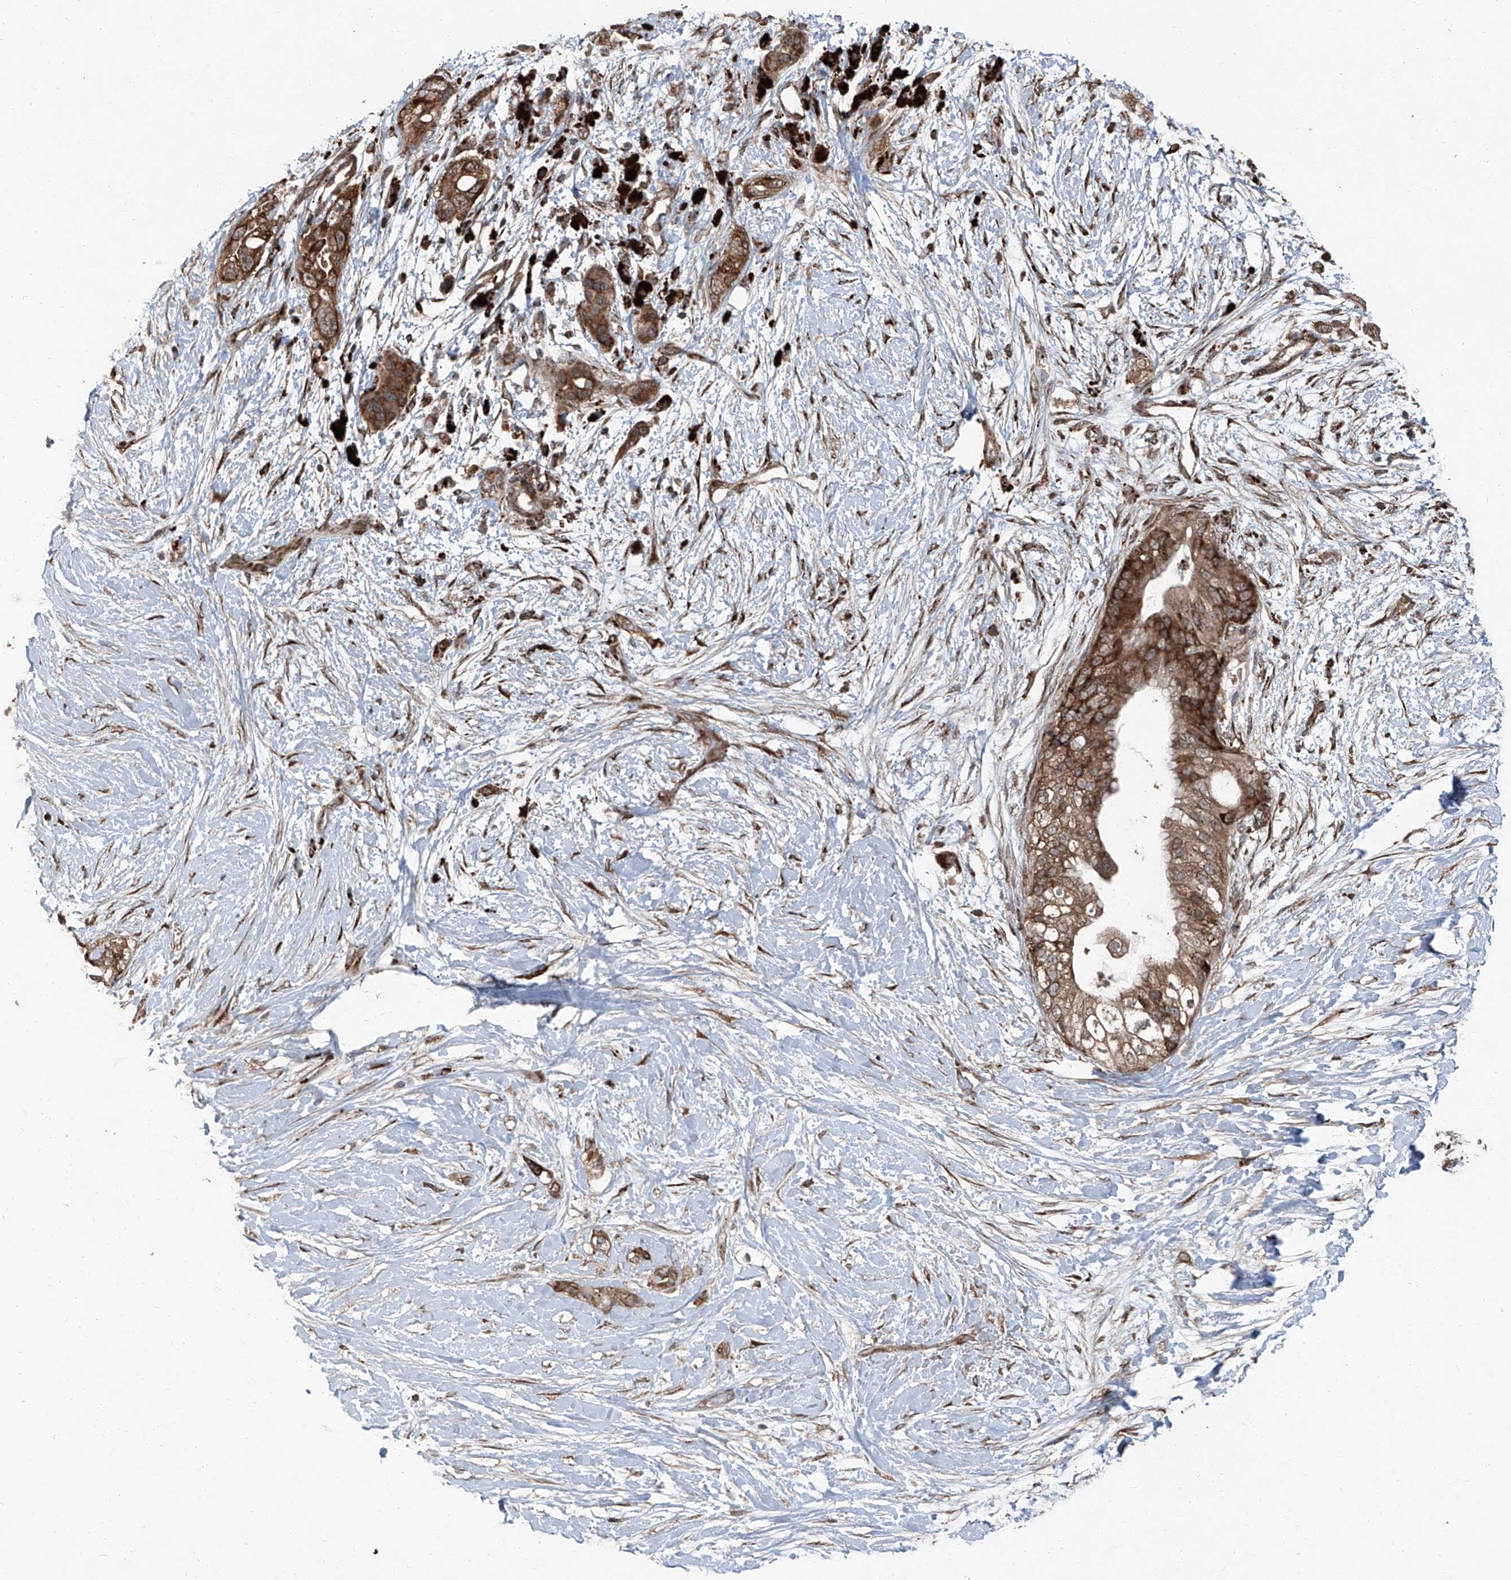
{"staining": {"intensity": "moderate", "quantity": ">75%", "location": "cytoplasmic/membranous"}, "tissue": "pancreatic cancer", "cell_type": "Tumor cells", "image_type": "cancer", "snomed": [{"axis": "morphology", "description": "Adenocarcinoma, NOS"}, {"axis": "topography", "description": "Pancreas"}], "caption": "IHC image of pancreatic cancer stained for a protein (brown), which reveals medium levels of moderate cytoplasmic/membranous staining in about >75% of tumor cells.", "gene": "LIMK1", "patient": {"sex": "male", "age": 53}}